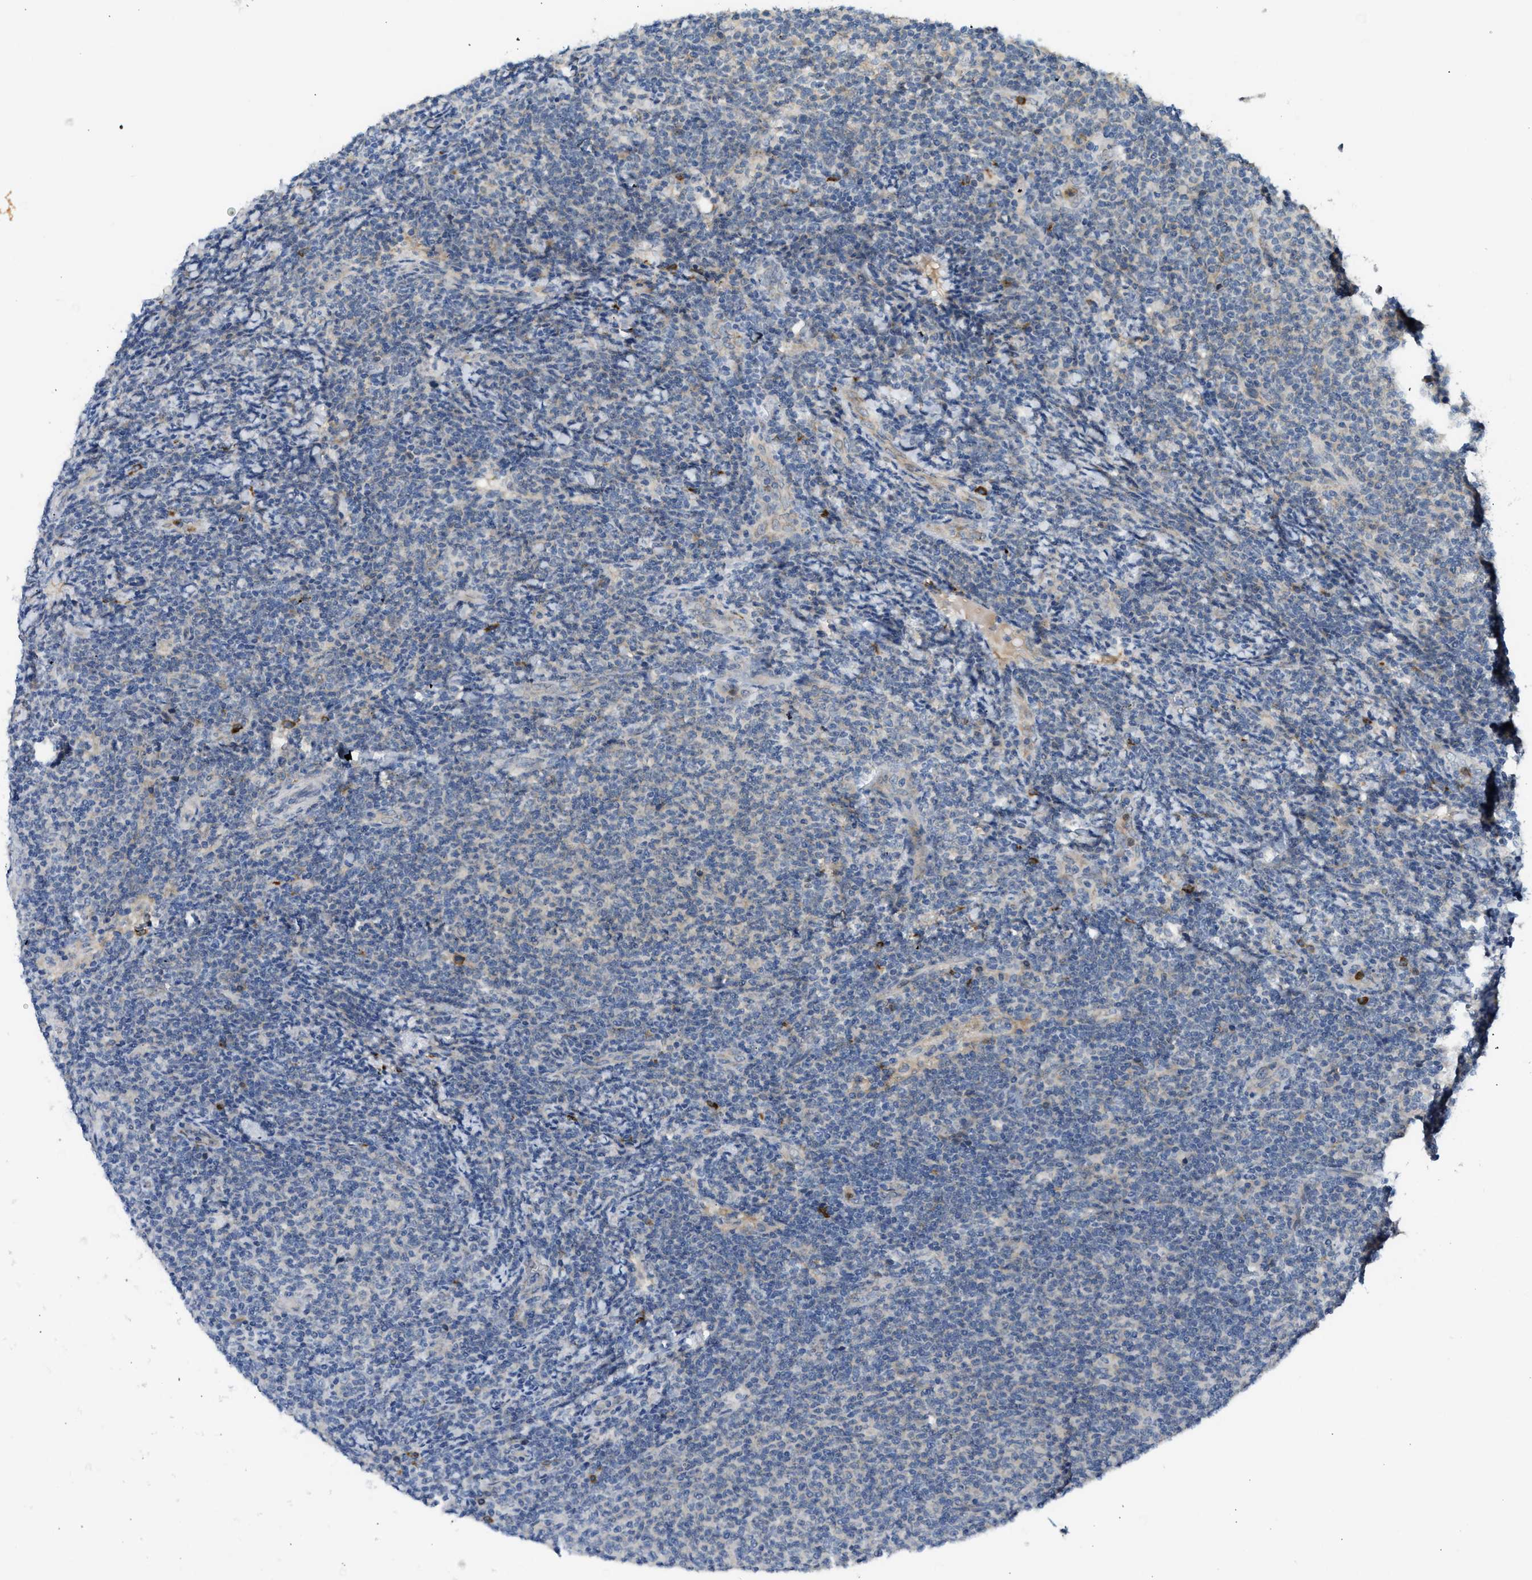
{"staining": {"intensity": "negative", "quantity": "none", "location": "none"}, "tissue": "lymphoma", "cell_type": "Tumor cells", "image_type": "cancer", "snomed": [{"axis": "morphology", "description": "Malignant lymphoma, non-Hodgkin's type, Low grade"}, {"axis": "topography", "description": "Lymph node"}], "caption": "DAB (3,3'-diaminobenzidine) immunohistochemical staining of low-grade malignant lymphoma, non-Hodgkin's type displays no significant staining in tumor cells.", "gene": "RHBDF2", "patient": {"sex": "male", "age": 66}}